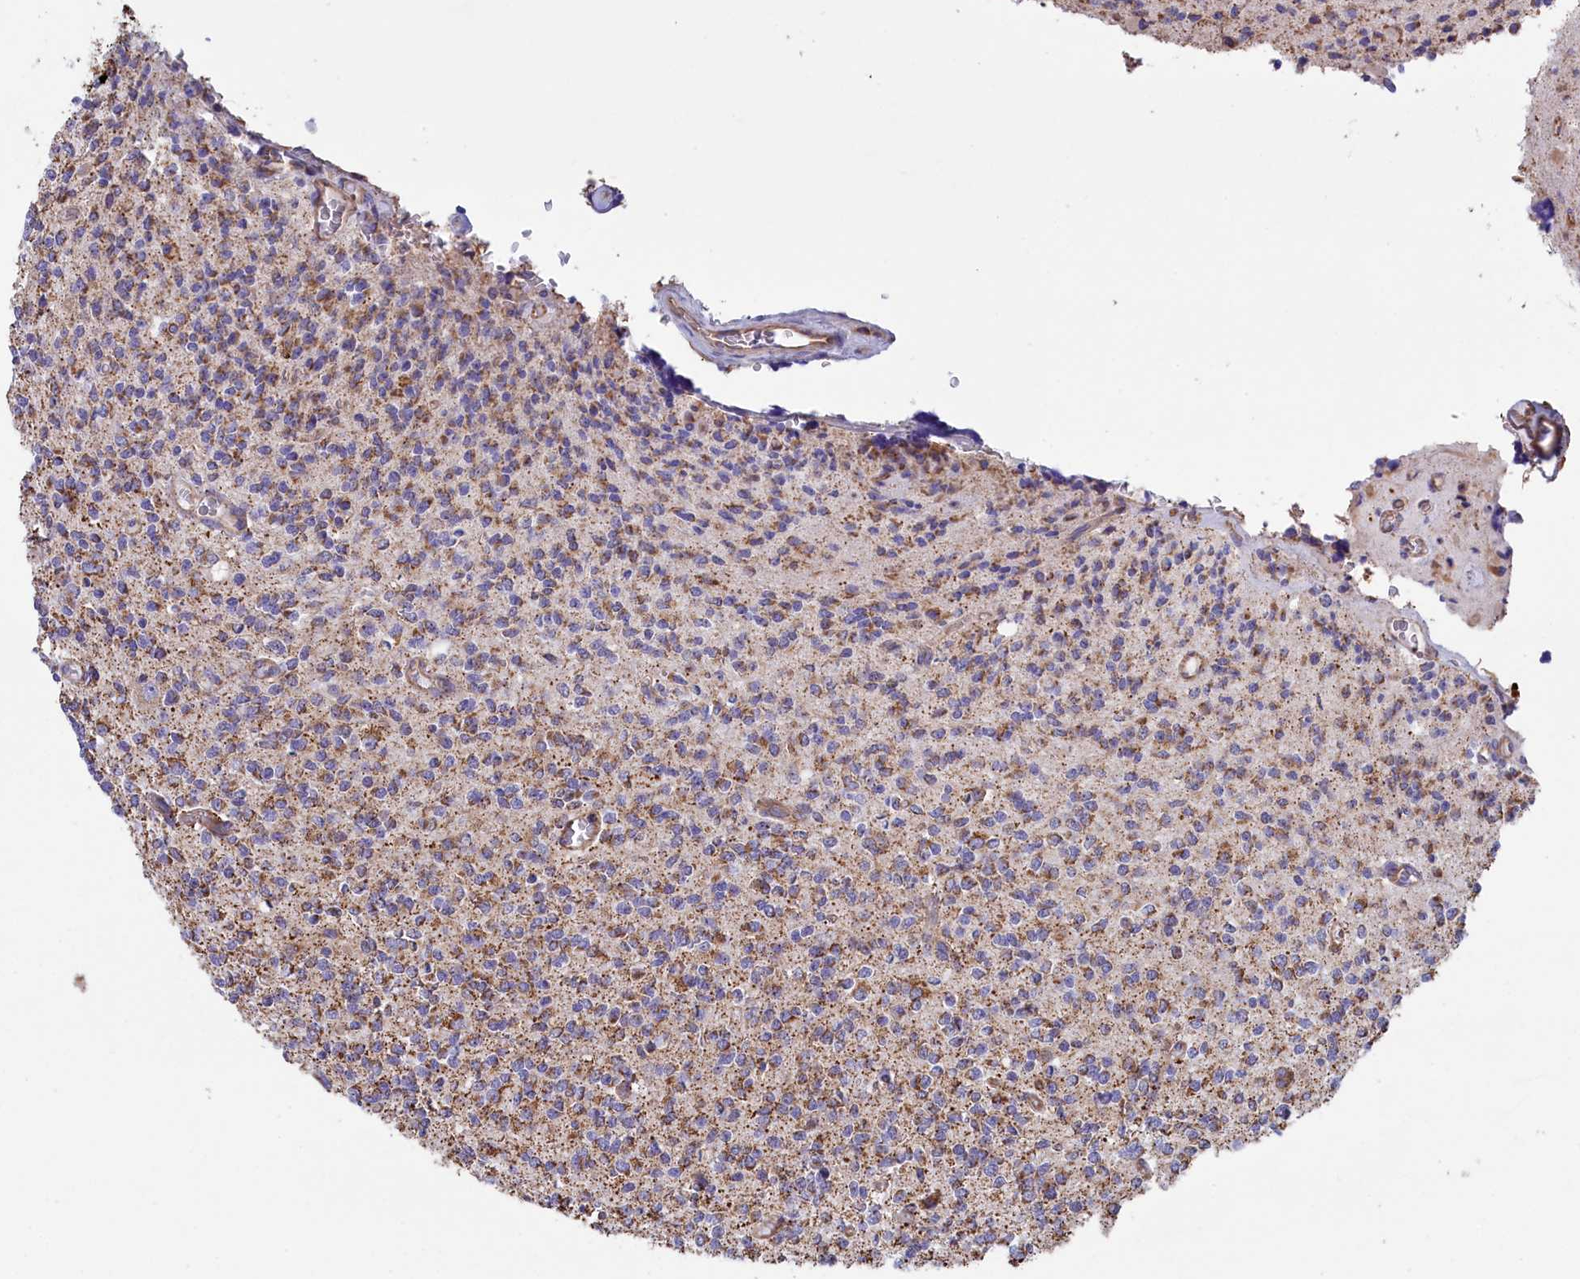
{"staining": {"intensity": "moderate", "quantity": ">75%", "location": "cytoplasmic/membranous"}, "tissue": "glioma", "cell_type": "Tumor cells", "image_type": "cancer", "snomed": [{"axis": "morphology", "description": "Glioma, malignant, High grade"}, {"axis": "topography", "description": "Brain"}], "caption": "Tumor cells show medium levels of moderate cytoplasmic/membranous expression in approximately >75% of cells in malignant high-grade glioma.", "gene": "GATB", "patient": {"sex": "male", "age": 34}}